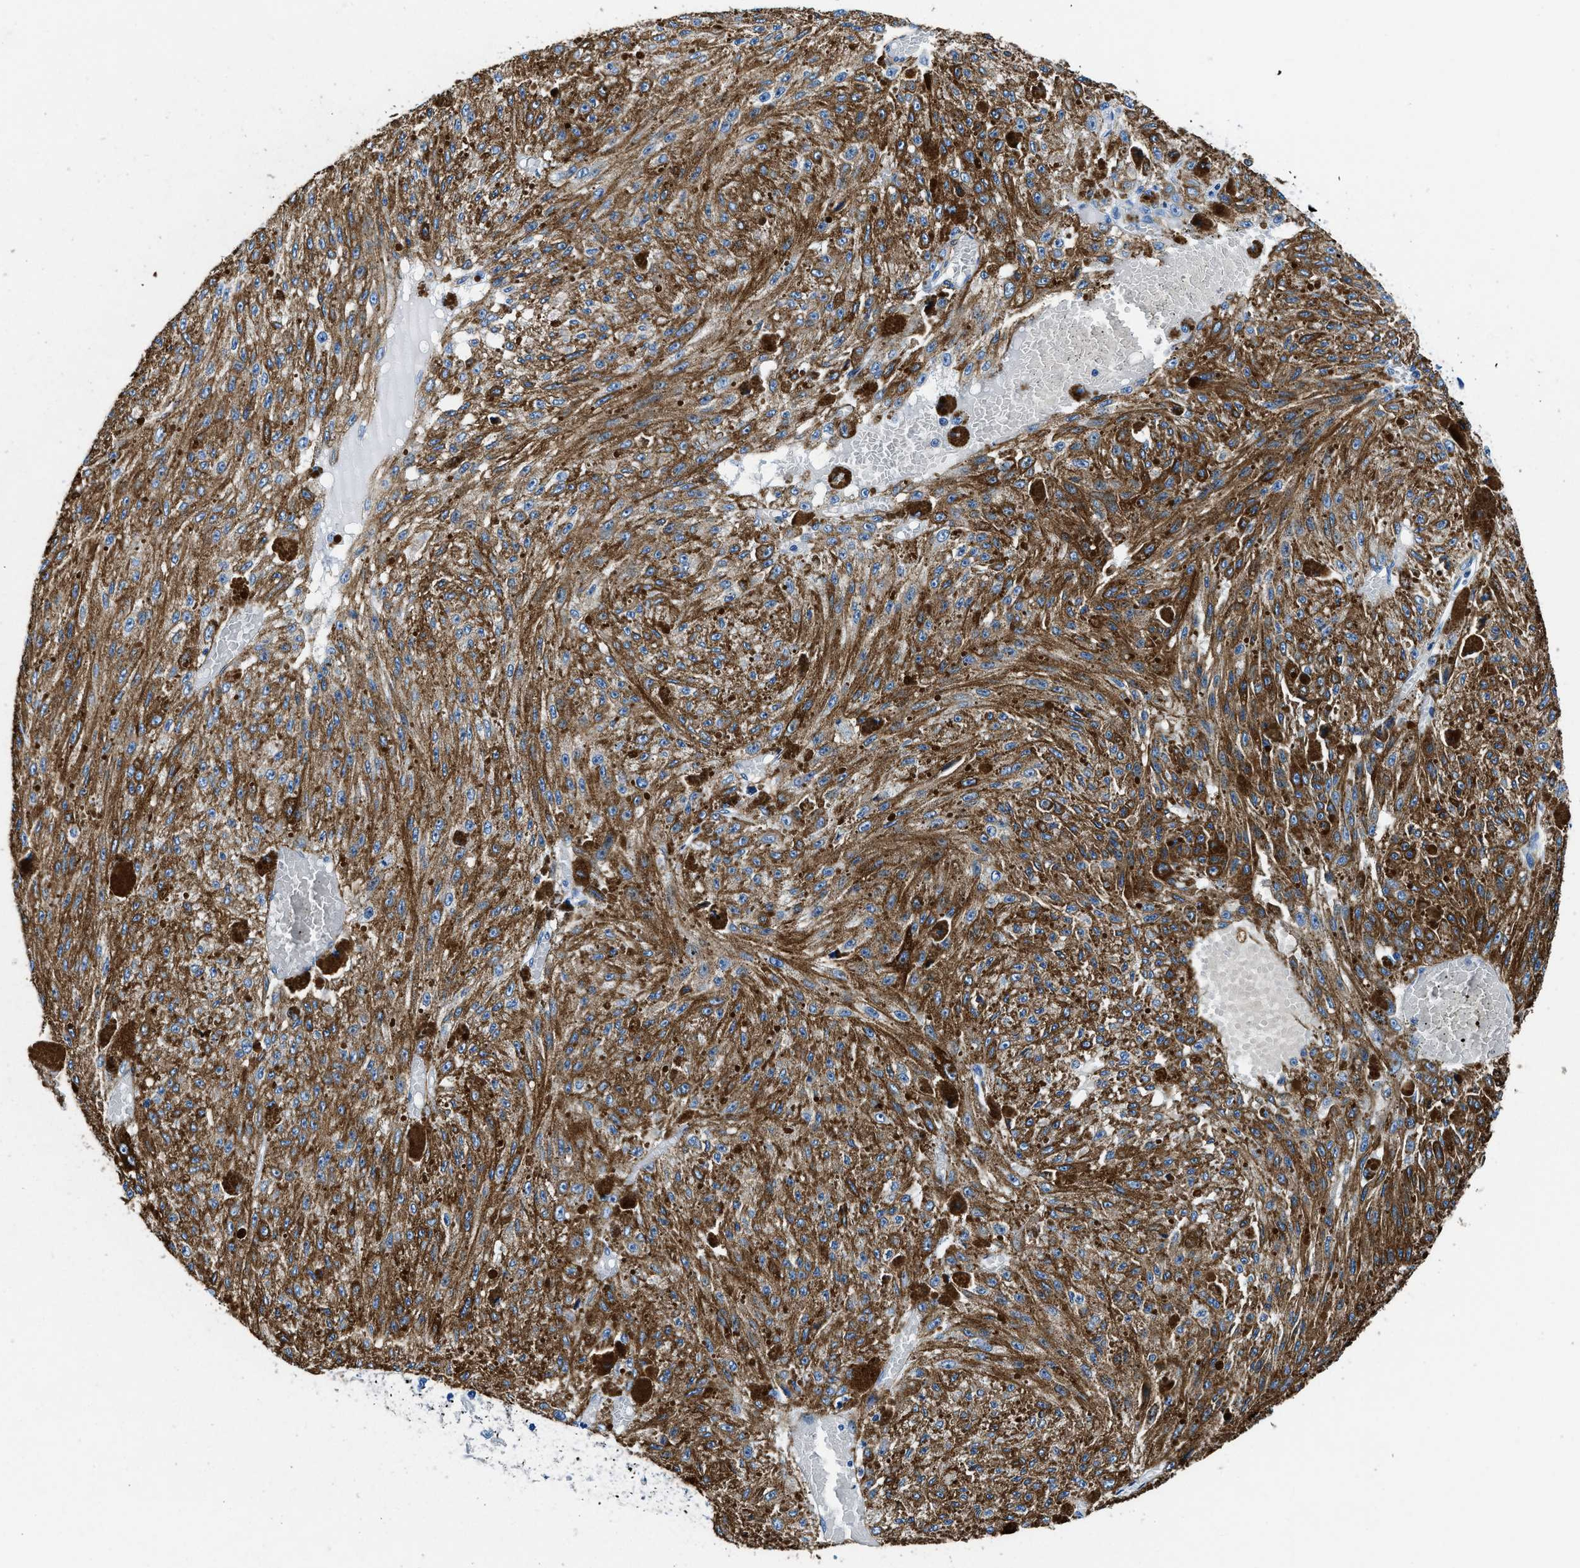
{"staining": {"intensity": "negative", "quantity": "none", "location": "none"}, "tissue": "melanoma", "cell_type": "Tumor cells", "image_type": "cancer", "snomed": [{"axis": "morphology", "description": "Malignant melanoma, NOS"}, {"axis": "topography", "description": "Other"}], "caption": "Immunohistochemical staining of human melanoma exhibits no significant staining in tumor cells. (Stains: DAB immunohistochemistry with hematoxylin counter stain, Microscopy: brightfield microscopy at high magnification).", "gene": "TEX261", "patient": {"sex": "male", "age": 79}}